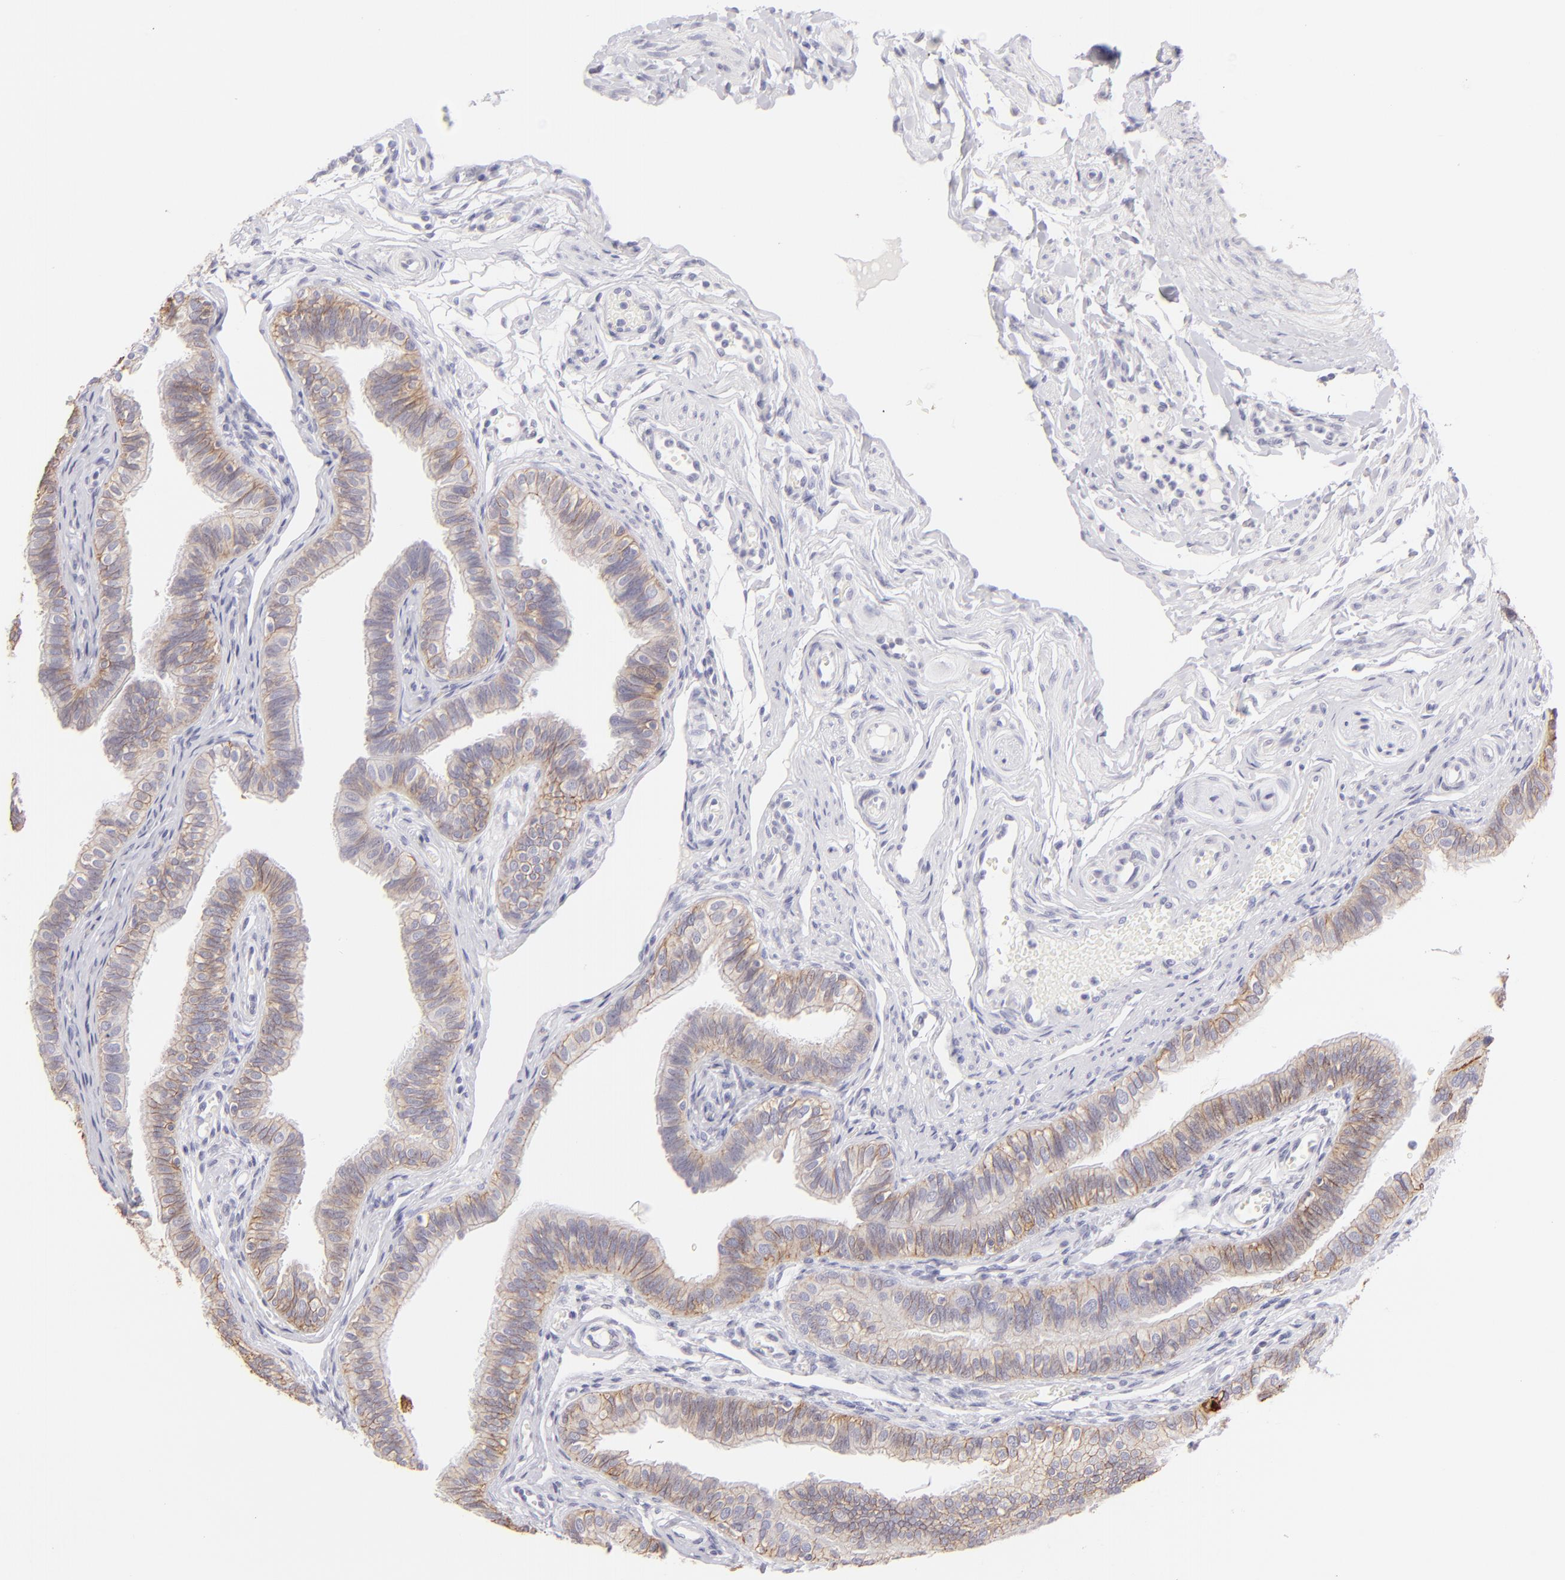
{"staining": {"intensity": "moderate", "quantity": ">75%", "location": "cytoplasmic/membranous"}, "tissue": "fallopian tube", "cell_type": "Glandular cells", "image_type": "normal", "snomed": [{"axis": "morphology", "description": "Normal tissue, NOS"}, {"axis": "morphology", "description": "Dermoid, NOS"}, {"axis": "topography", "description": "Fallopian tube"}], "caption": "This image displays IHC staining of benign fallopian tube, with medium moderate cytoplasmic/membranous expression in approximately >75% of glandular cells.", "gene": "CLDN4", "patient": {"sex": "female", "age": 33}}